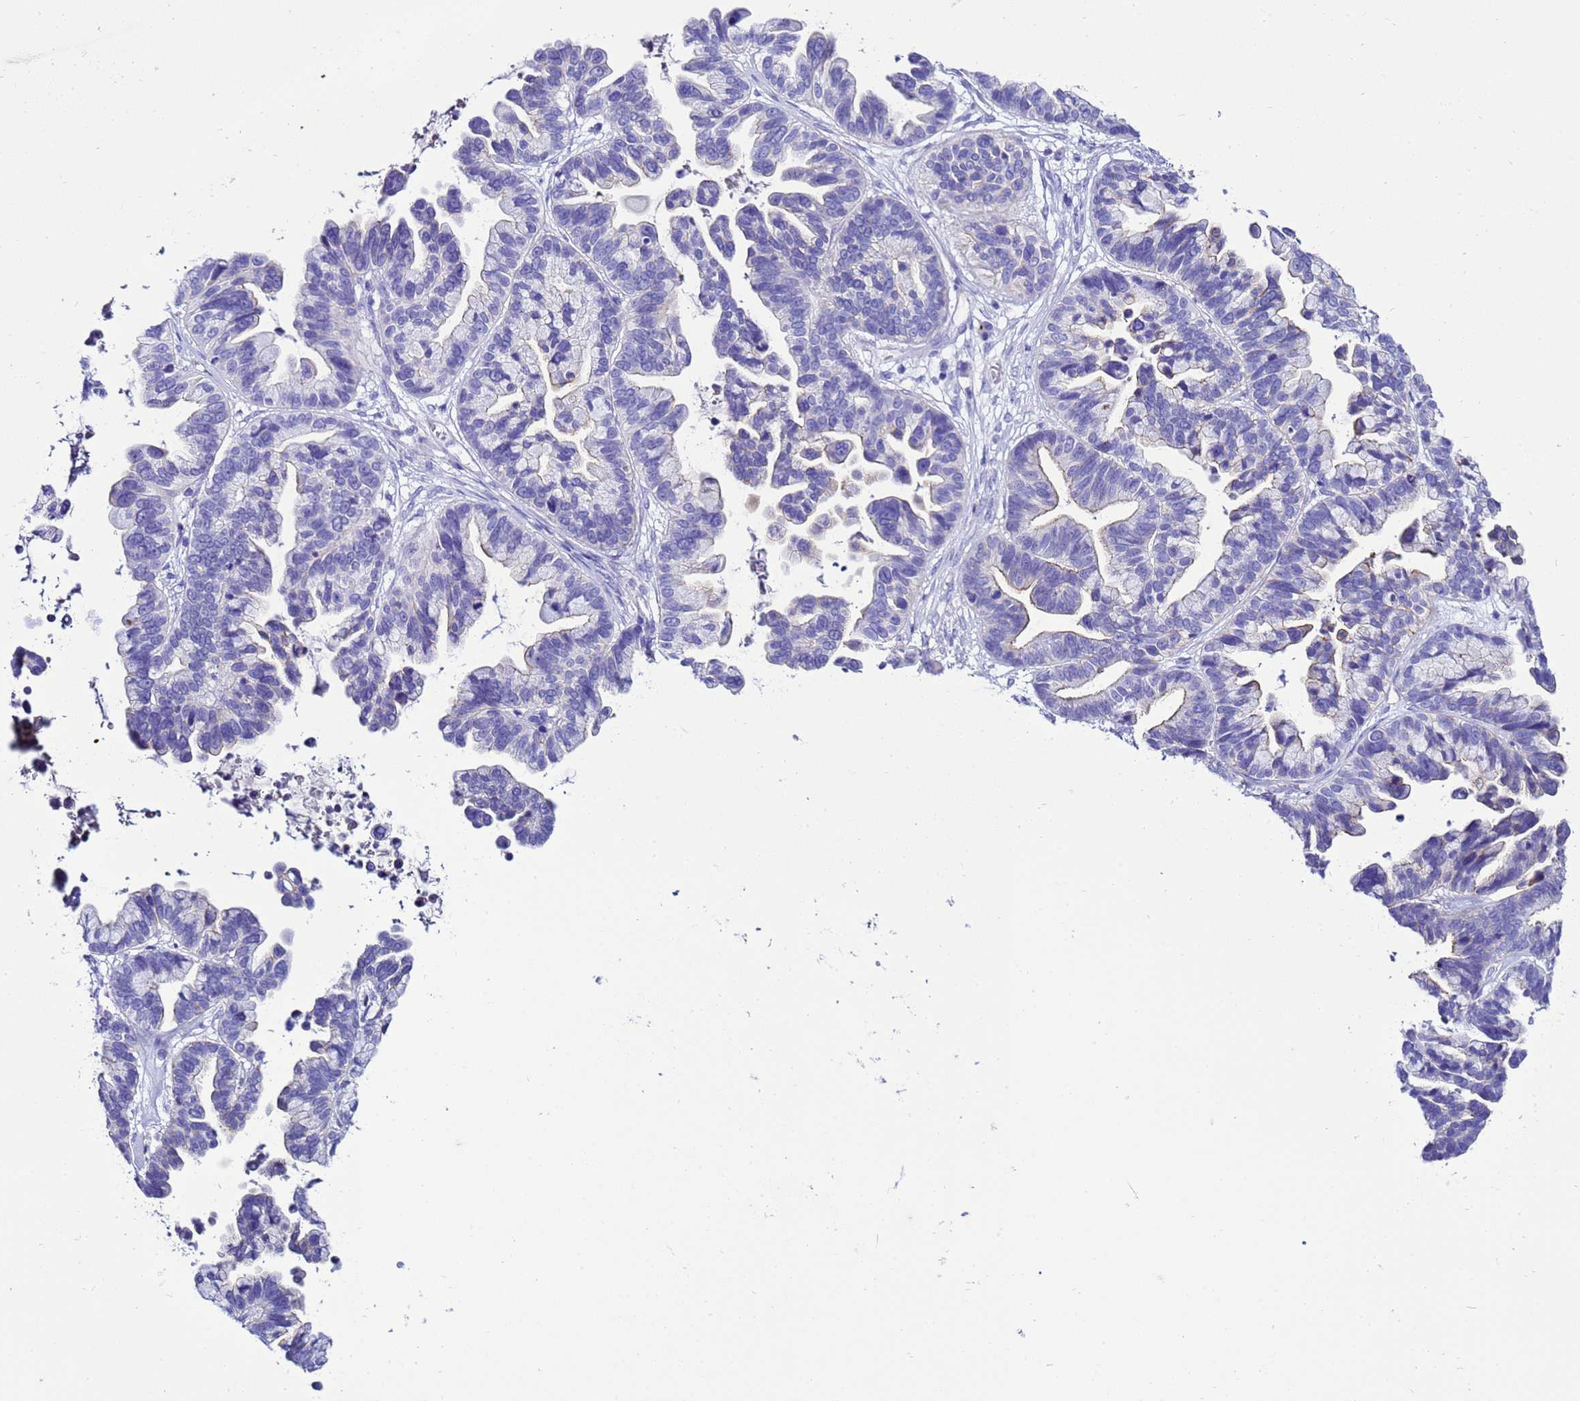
{"staining": {"intensity": "negative", "quantity": "none", "location": "none"}, "tissue": "ovarian cancer", "cell_type": "Tumor cells", "image_type": "cancer", "snomed": [{"axis": "morphology", "description": "Cystadenocarcinoma, serous, NOS"}, {"axis": "topography", "description": "Ovary"}], "caption": "Tumor cells show no significant positivity in ovarian serous cystadenocarcinoma.", "gene": "BEST2", "patient": {"sex": "female", "age": 56}}